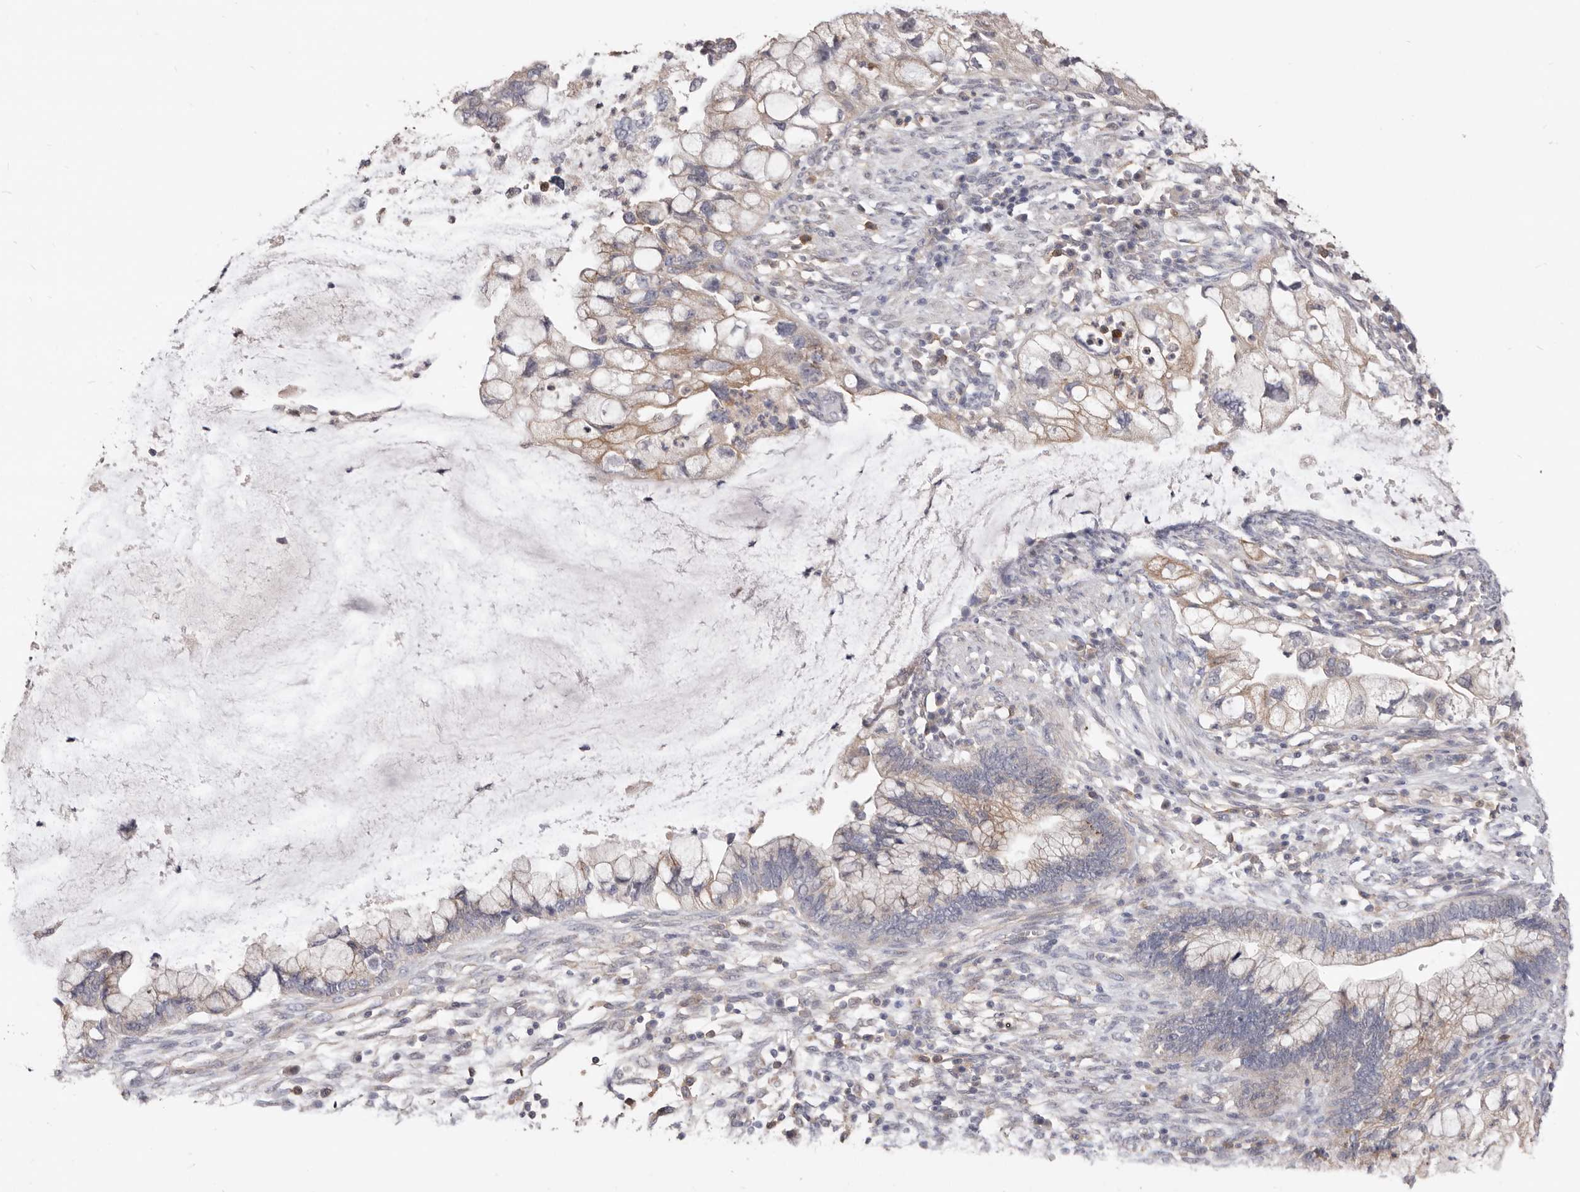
{"staining": {"intensity": "weak", "quantity": "25%-75%", "location": "cytoplasmic/membranous"}, "tissue": "cervical cancer", "cell_type": "Tumor cells", "image_type": "cancer", "snomed": [{"axis": "morphology", "description": "Adenocarcinoma, NOS"}, {"axis": "topography", "description": "Cervix"}], "caption": "Immunohistochemical staining of human adenocarcinoma (cervical) reveals low levels of weak cytoplasmic/membranous protein staining in approximately 25%-75% of tumor cells.", "gene": "LRRC25", "patient": {"sex": "female", "age": 44}}